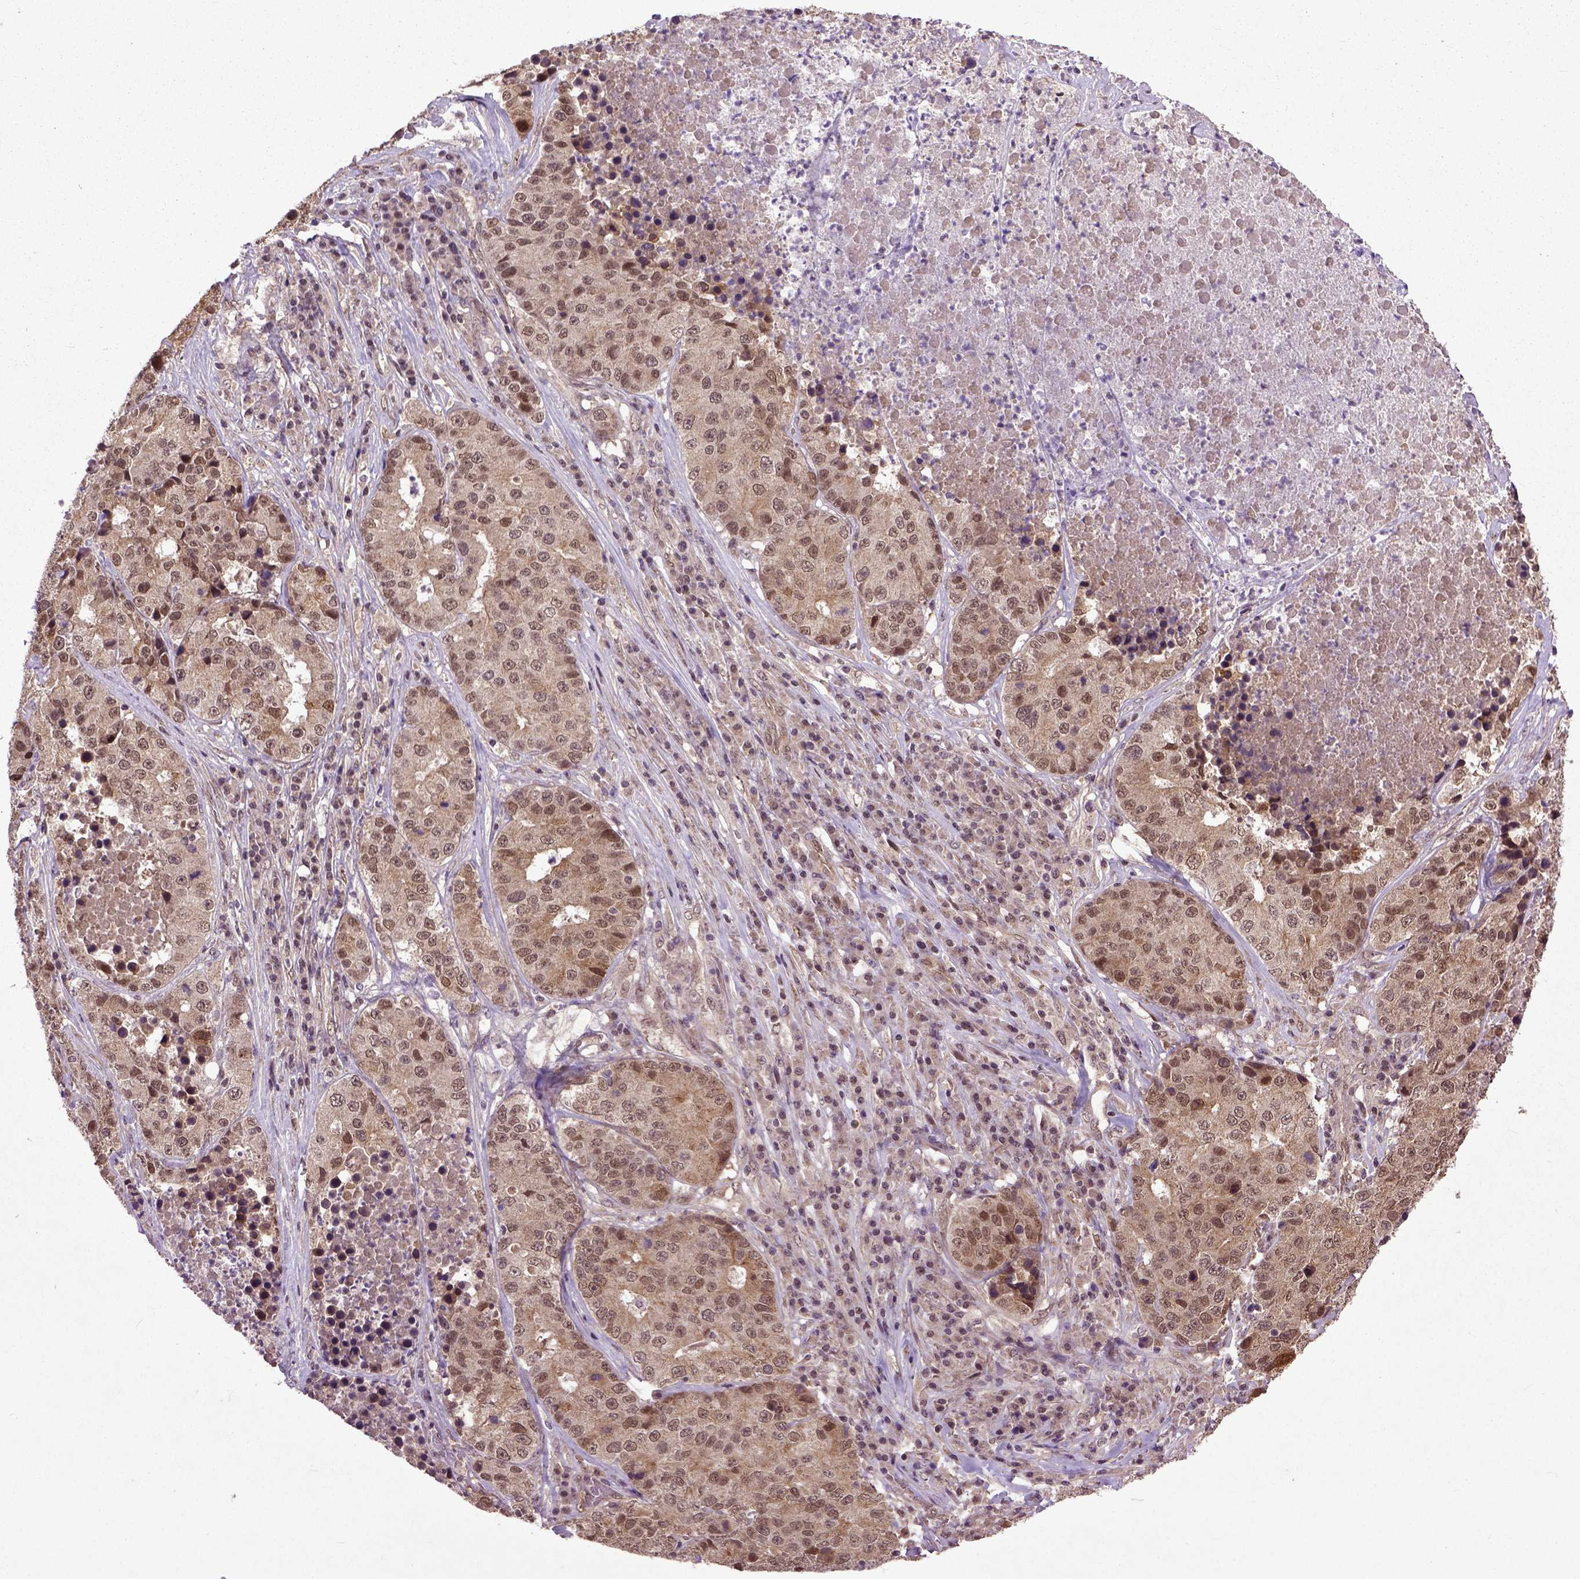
{"staining": {"intensity": "moderate", "quantity": ">75%", "location": "cytoplasmic/membranous,nuclear"}, "tissue": "stomach cancer", "cell_type": "Tumor cells", "image_type": "cancer", "snomed": [{"axis": "morphology", "description": "Adenocarcinoma, NOS"}, {"axis": "topography", "description": "Stomach"}], "caption": "Immunohistochemistry histopathology image of human stomach cancer stained for a protein (brown), which demonstrates medium levels of moderate cytoplasmic/membranous and nuclear positivity in approximately >75% of tumor cells.", "gene": "UBA3", "patient": {"sex": "male", "age": 71}}